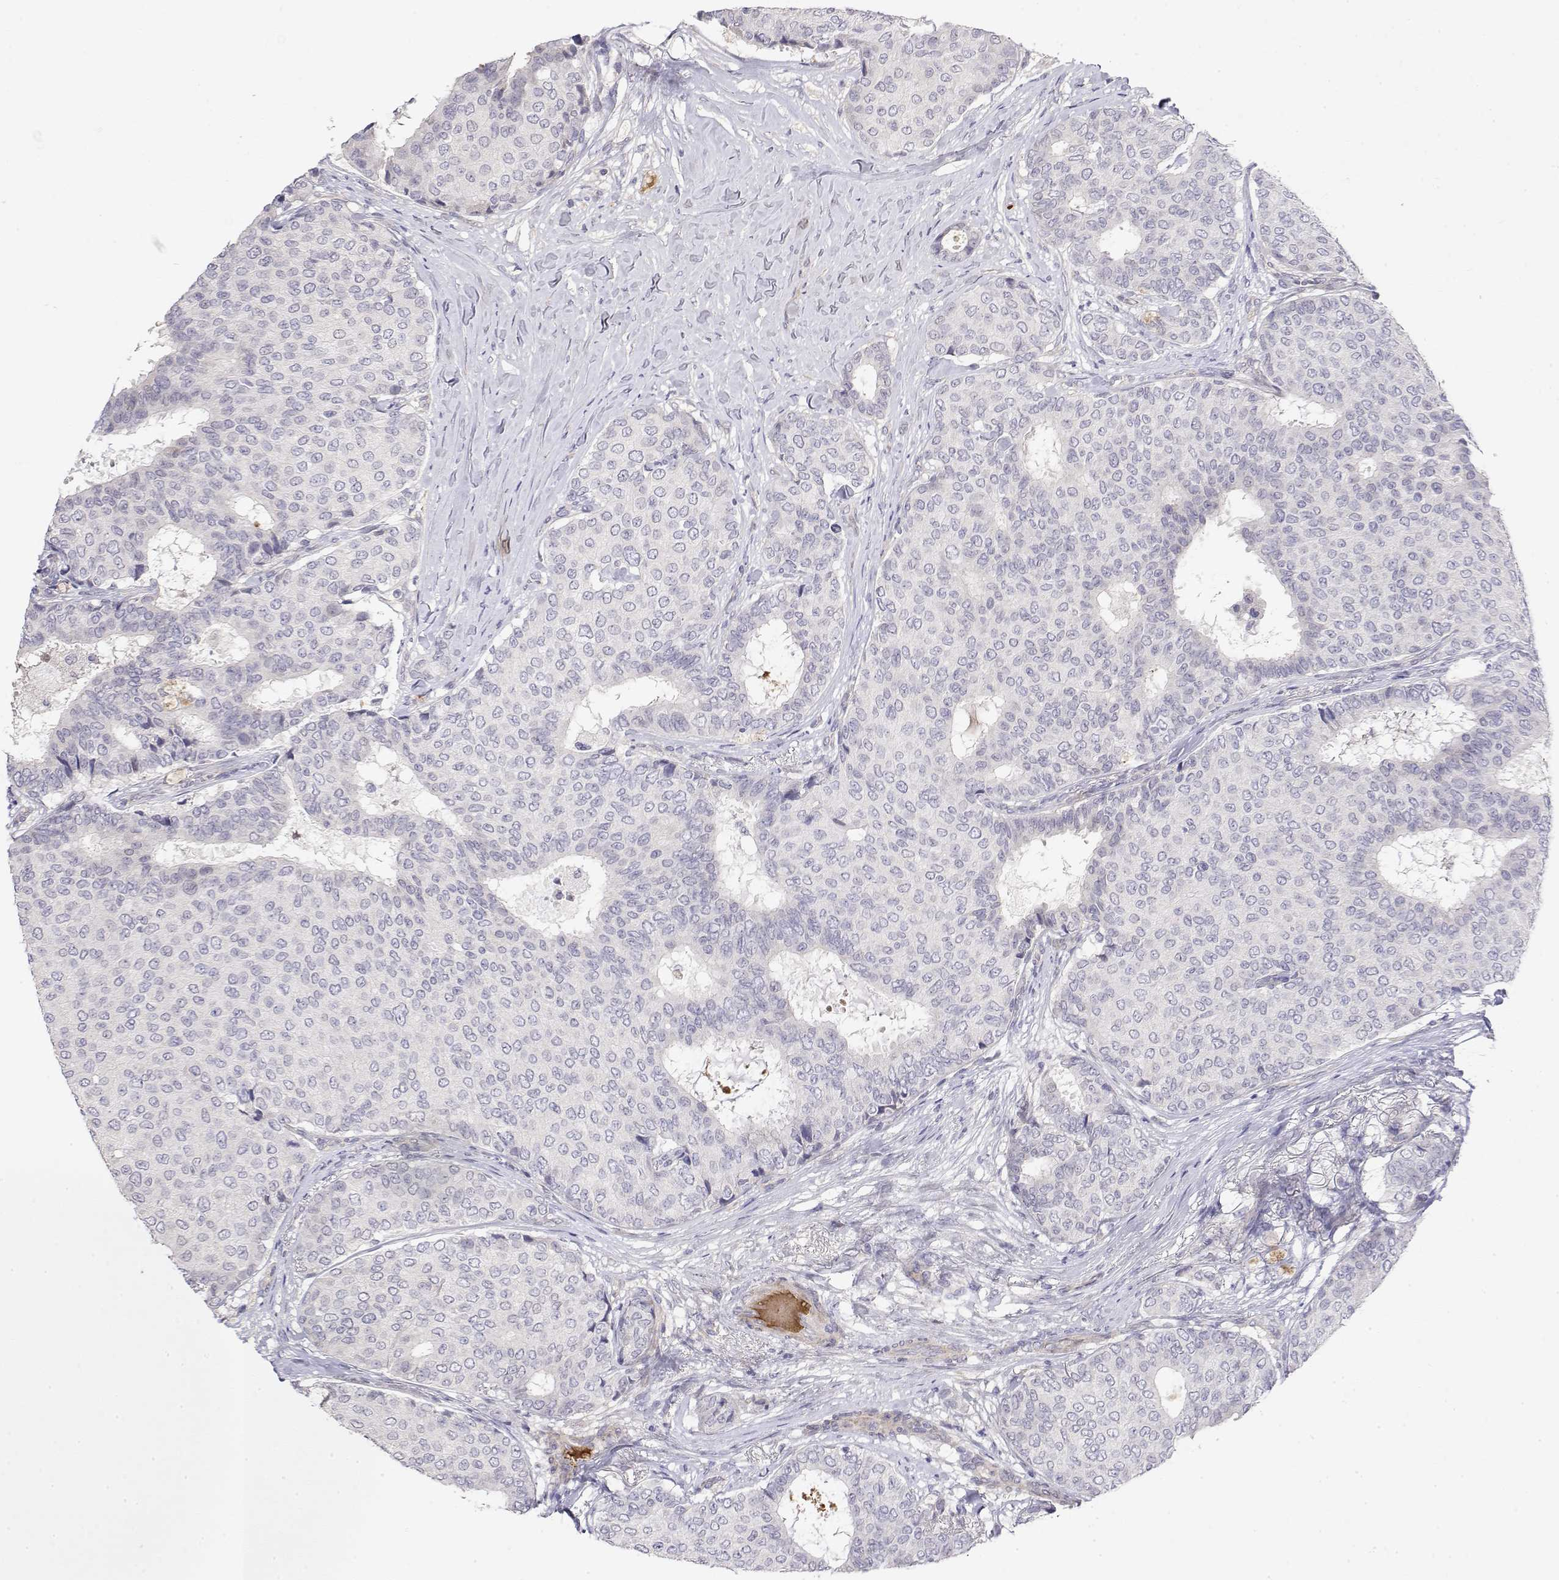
{"staining": {"intensity": "negative", "quantity": "none", "location": "none"}, "tissue": "breast cancer", "cell_type": "Tumor cells", "image_type": "cancer", "snomed": [{"axis": "morphology", "description": "Duct carcinoma"}, {"axis": "topography", "description": "Breast"}], "caption": "IHC photomicrograph of breast cancer (intraductal carcinoma) stained for a protein (brown), which shows no positivity in tumor cells. (DAB (3,3'-diaminobenzidine) IHC visualized using brightfield microscopy, high magnification).", "gene": "GGACT", "patient": {"sex": "female", "age": 75}}